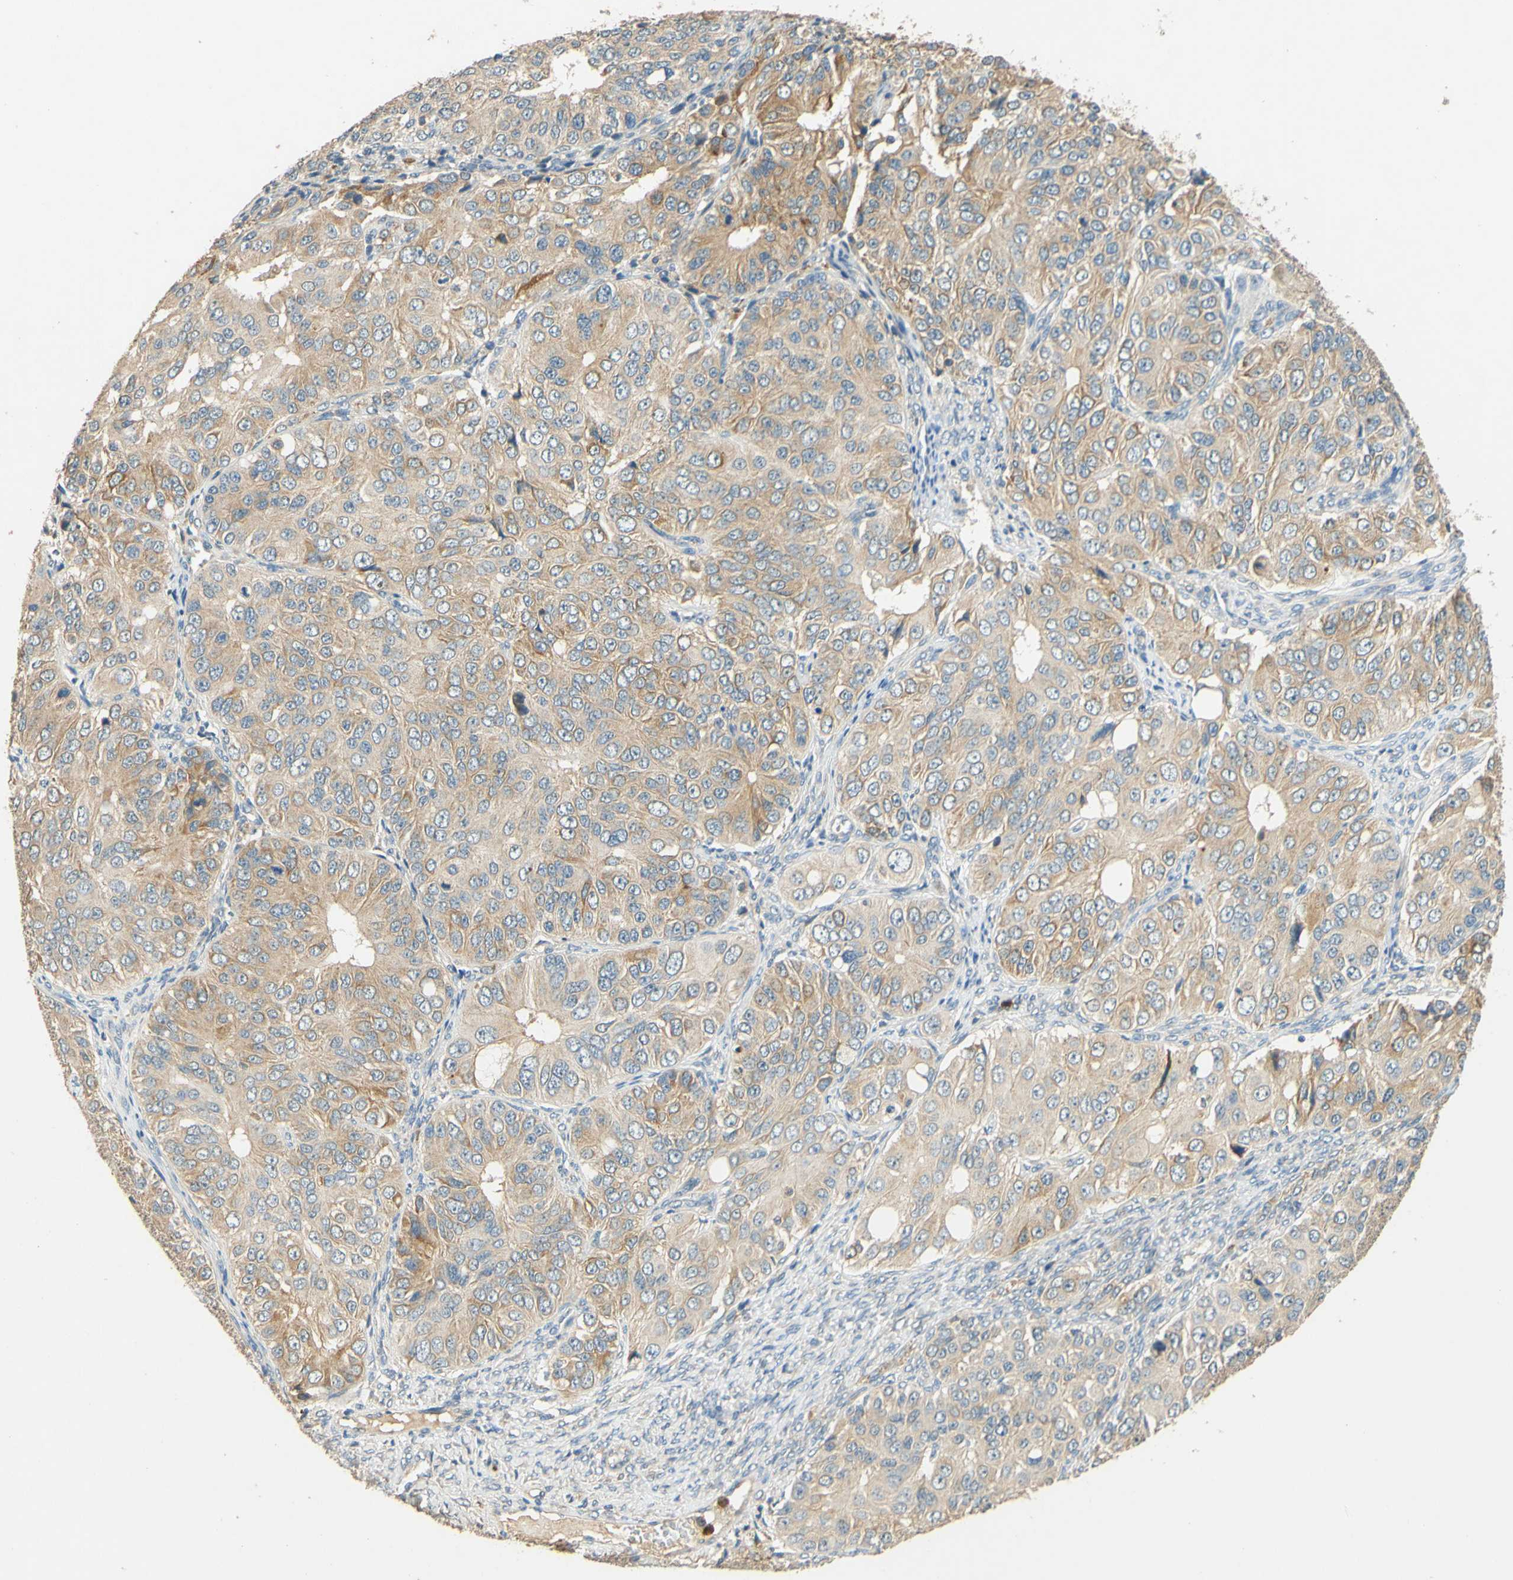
{"staining": {"intensity": "weak", "quantity": ">75%", "location": "cytoplasmic/membranous"}, "tissue": "ovarian cancer", "cell_type": "Tumor cells", "image_type": "cancer", "snomed": [{"axis": "morphology", "description": "Carcinoma, endometroid"}, {"axis": "topography", "description": "Ovary"}], "caption": "Endometroid carcinoma (ovarian) tissue reveals weak cytoplasmic/membranous staining in approximately >75% of tumor cells, visualized by immunohistochemistry. (Brightfield microscopy of DAB IHC at high magnification).", "gene": "ENTREP2", "patient": {"sex": "female", "age": 51}}